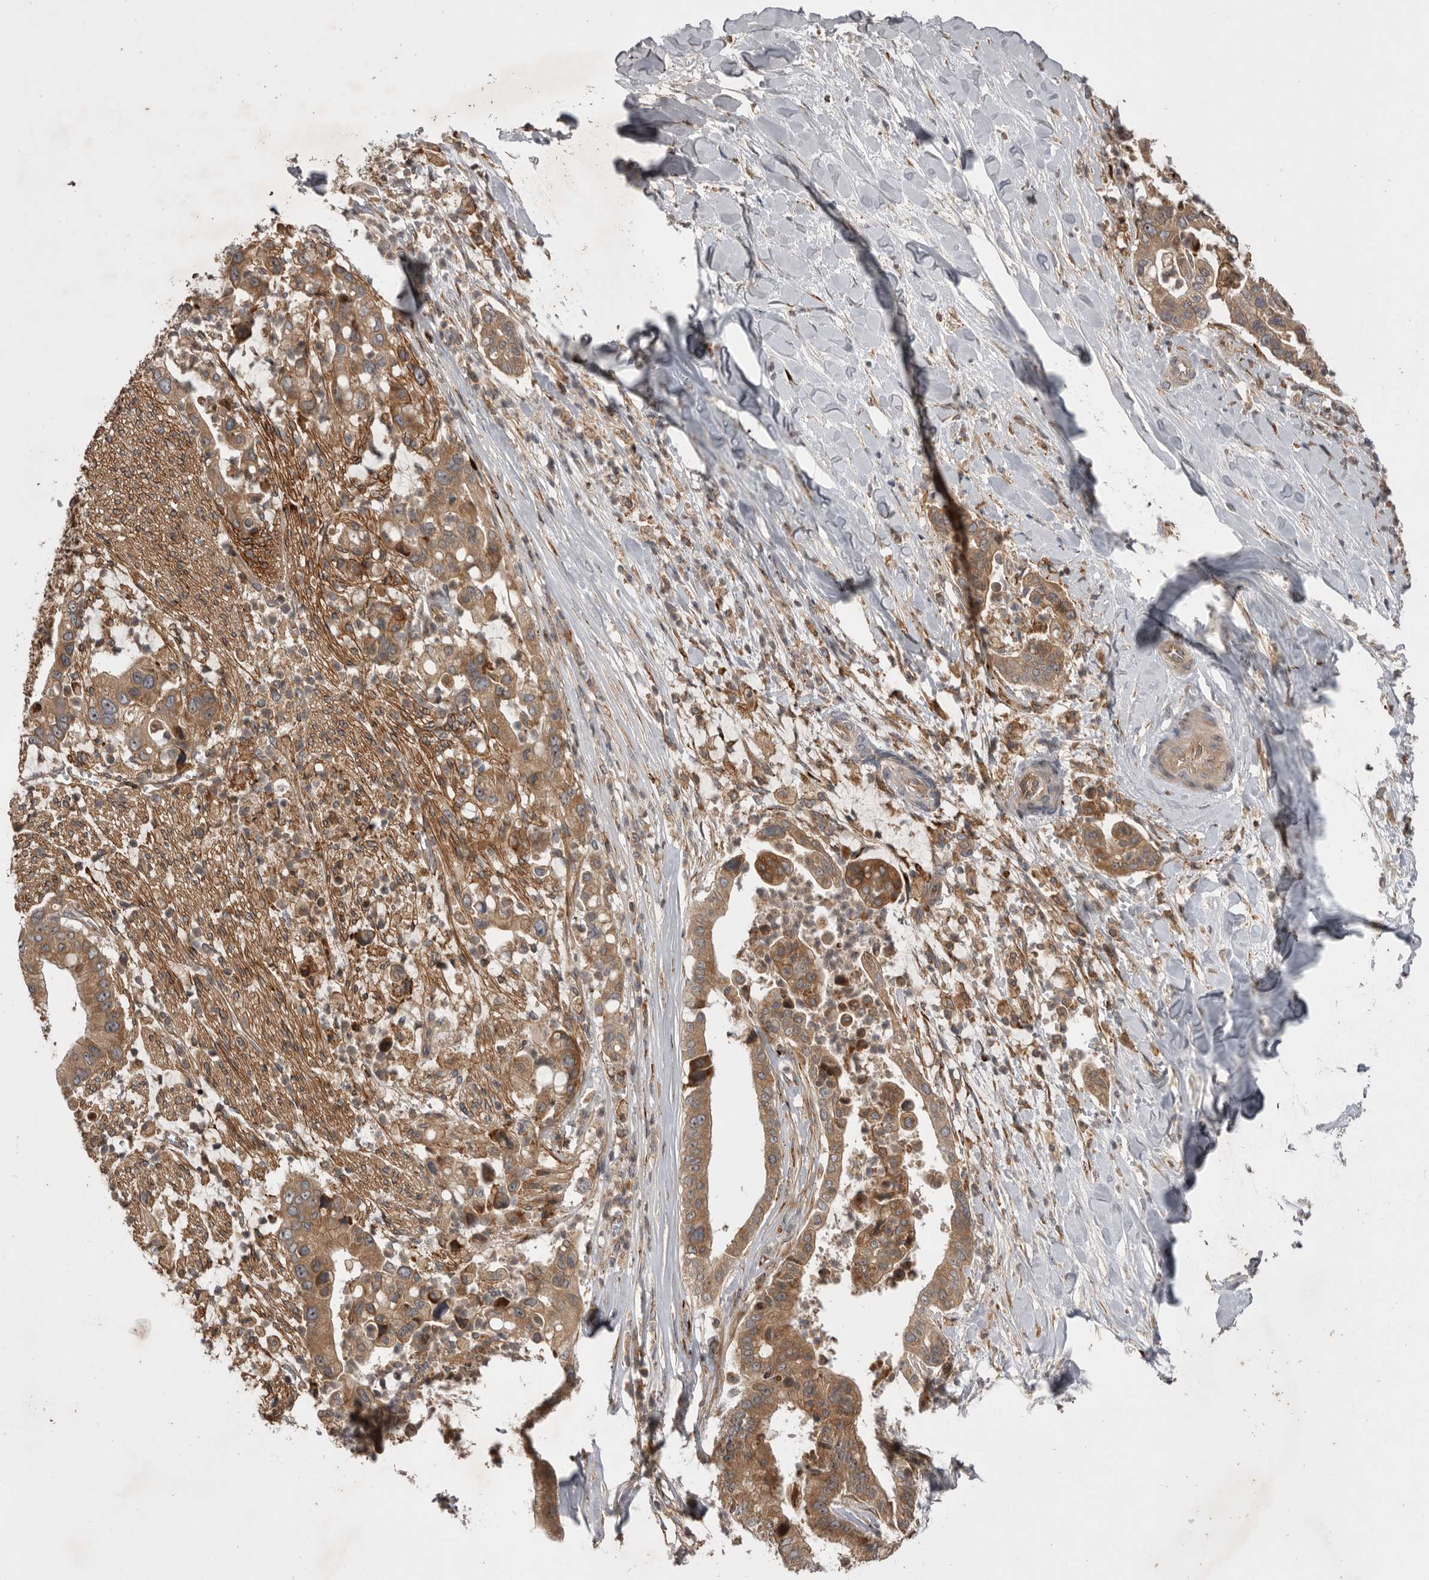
{"staining": {"intensity": "moderate", "quantity": ">75%", "location": "cytoplasmic/membranous"}, "tissue": "liver cancer", "cell_type": "Tumor cells", "image_type": "cancer", "snomed": [{"axis": "morphology", "description": "Cholangiocarcinoma"}, {"axis": "topography", "description": "Liver"}], "caption": "Liver cholangiocarcinoma stained for a protein exhibits moderate cytoplasmic/membranous positivity in tumor cells.", "gene": "RAB3GAP2", "patient": {"sex": "female", "age": 54}}